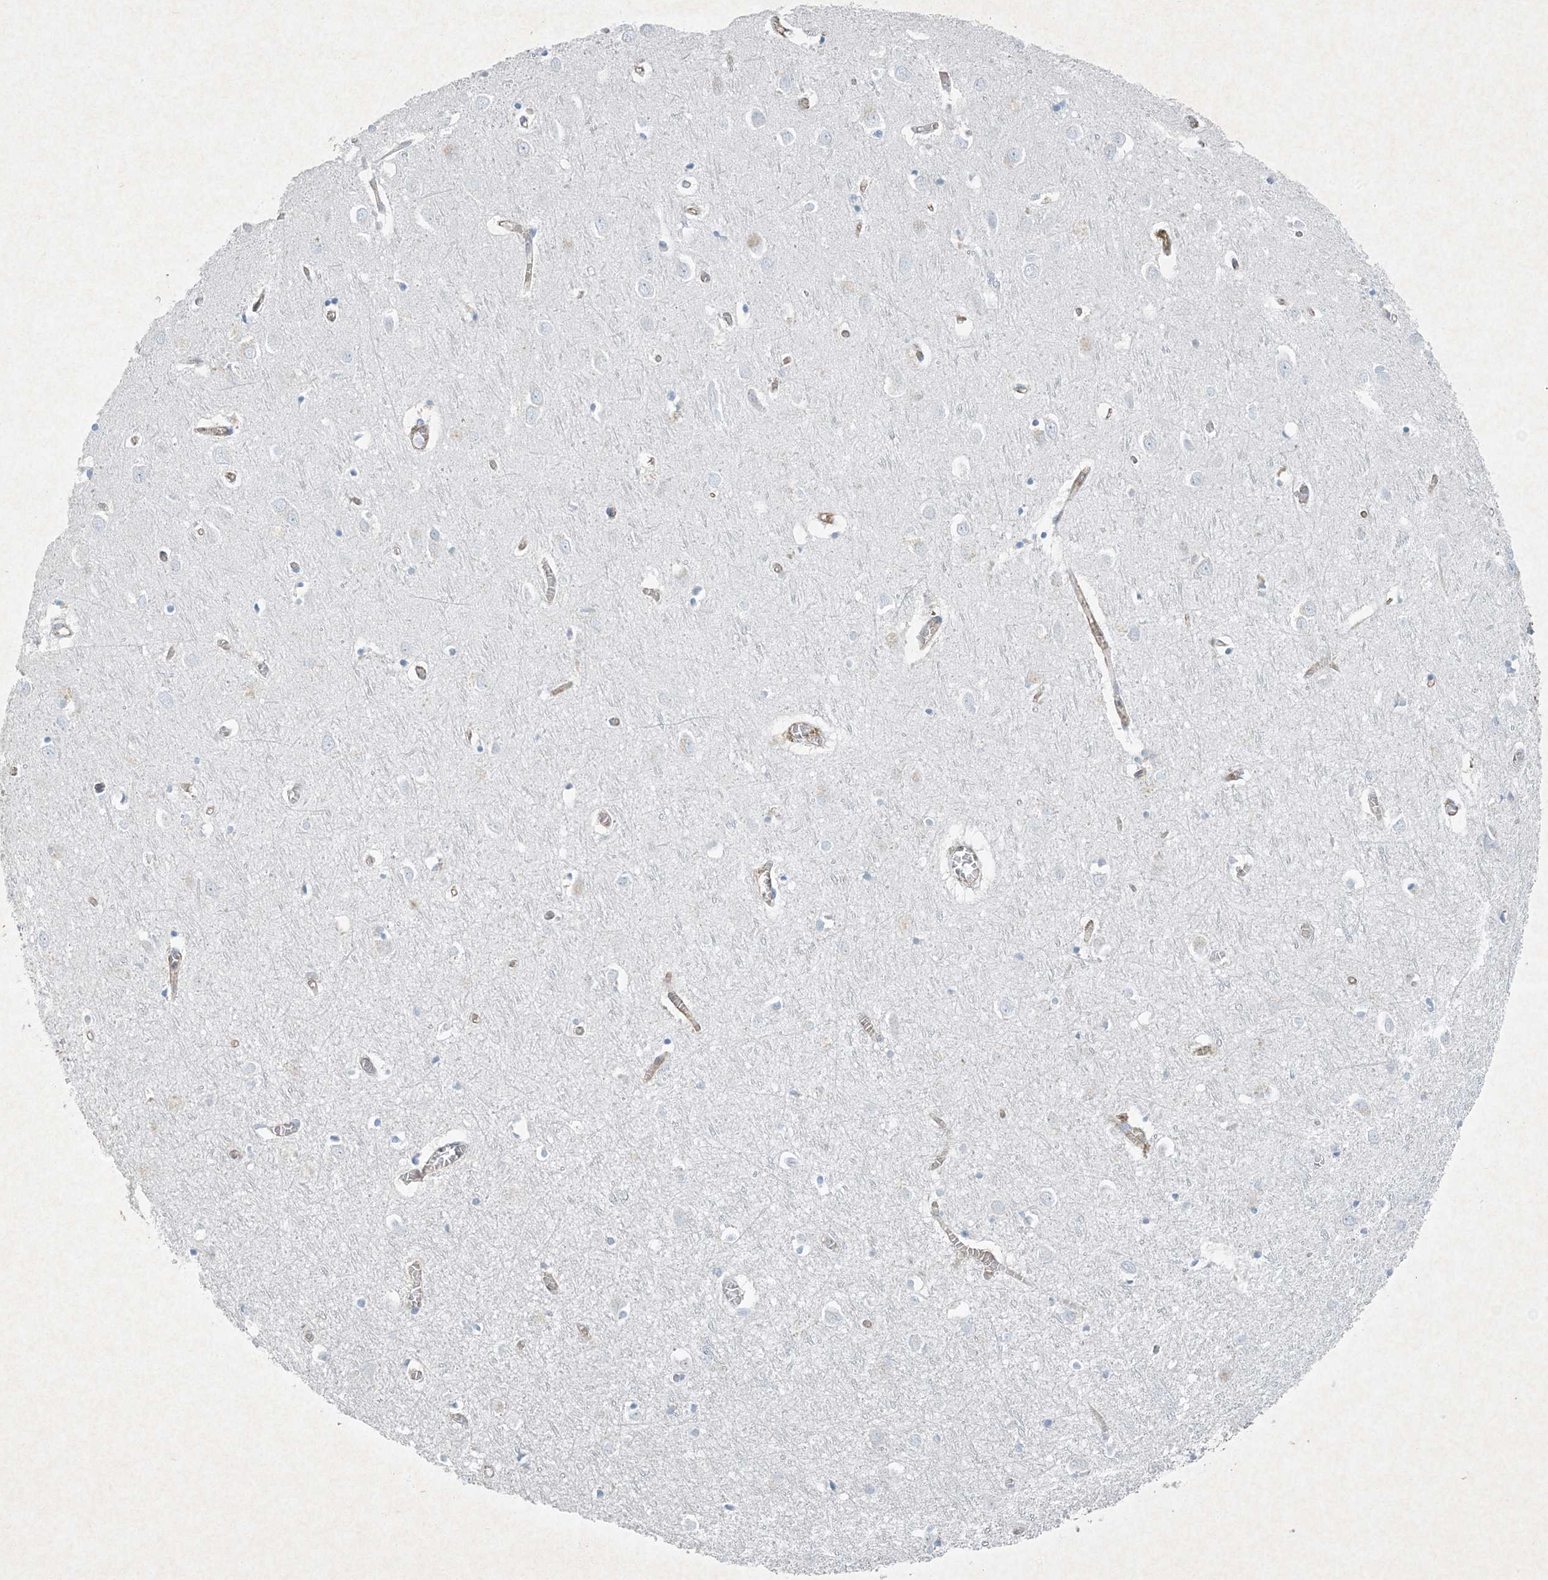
{"staining": {"intensity": "moderate", "quantity": "25%-75%", "location": "cytoplasmic/membranous"}, "tissue": "cerebral cortex", "cell_type": "Endothelial cells", "image_type": "normal", "snomed": [{"axis": "morphology", "description": "Normal tissue, NOS"}, {"axis": "topography", "description": "Cerebral cortex"}], "caption": "Moderate cytoplasmic/membranous positivity is identified in about 25%-75% of endothelial cells in normal cerebral cortex. Using DAB (brown) and hematoxylin (blue) stains, captured at high magnification using brightfield microscopy.", "gene": "PGM5", "patient": {"sex": "female", "age": 64}}